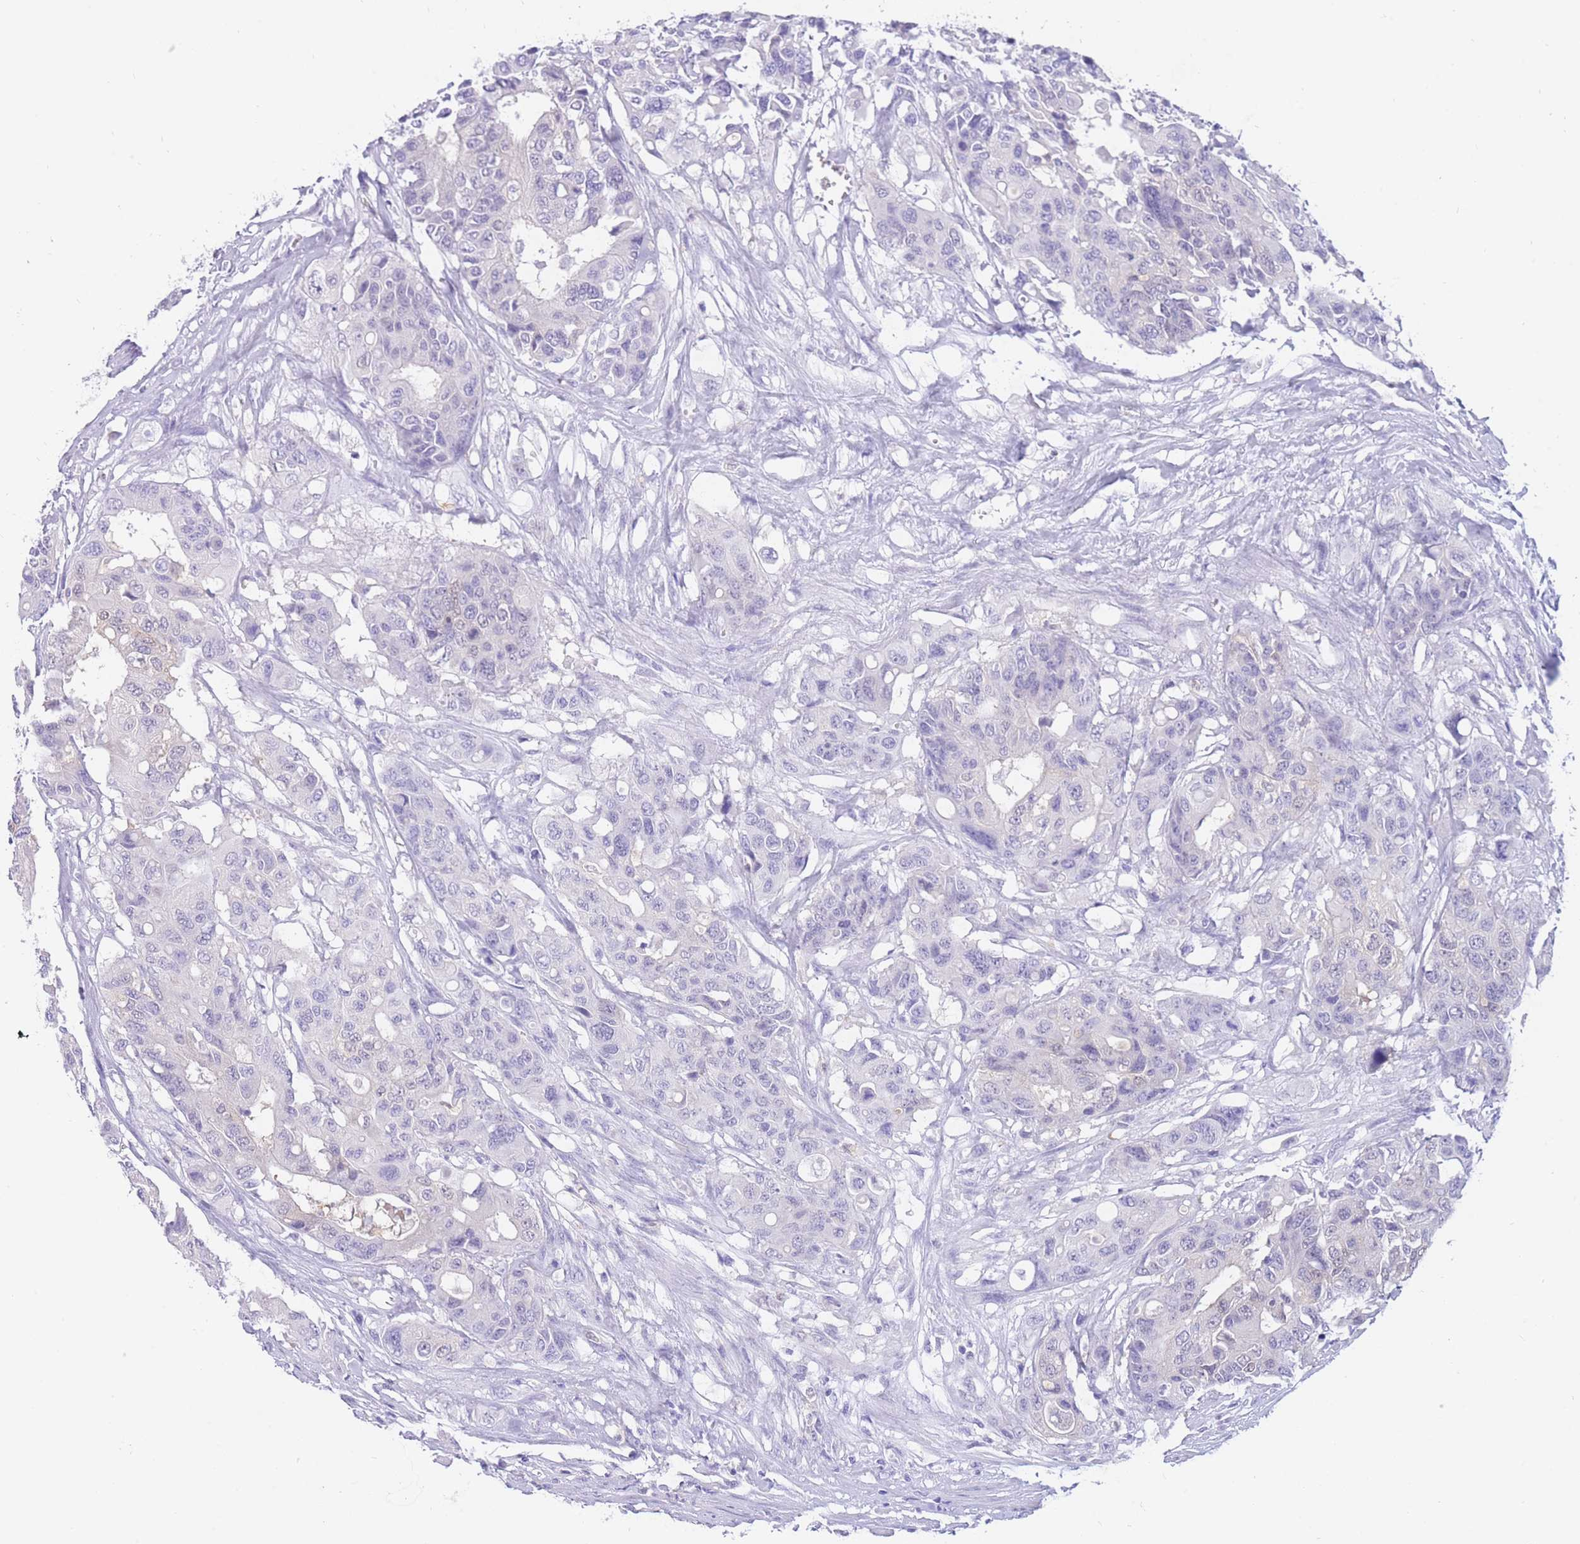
{"staining": {"intensity": "negative", "quantity": "none", "location": "none"}, "tissue": "colorectal cancer", "cell_type": "Tumor cells", "image_type": "cancer", "snomed": [{"axis": "morphology", "description": "Adenocarcinoma, NOS"}, {"axis": "topography", "description": "Colon"}], "caption": "A histopathology image of adenocarcinoma (colorectal) stained for a protein exhibits no brown staining in tumor cells. The staining is performed using DAB brown chromogen with nuclei counter-stained in using hematoxylin.", "gene": "SULT1A1", "patient": {"sex": "male", "age": 77}}